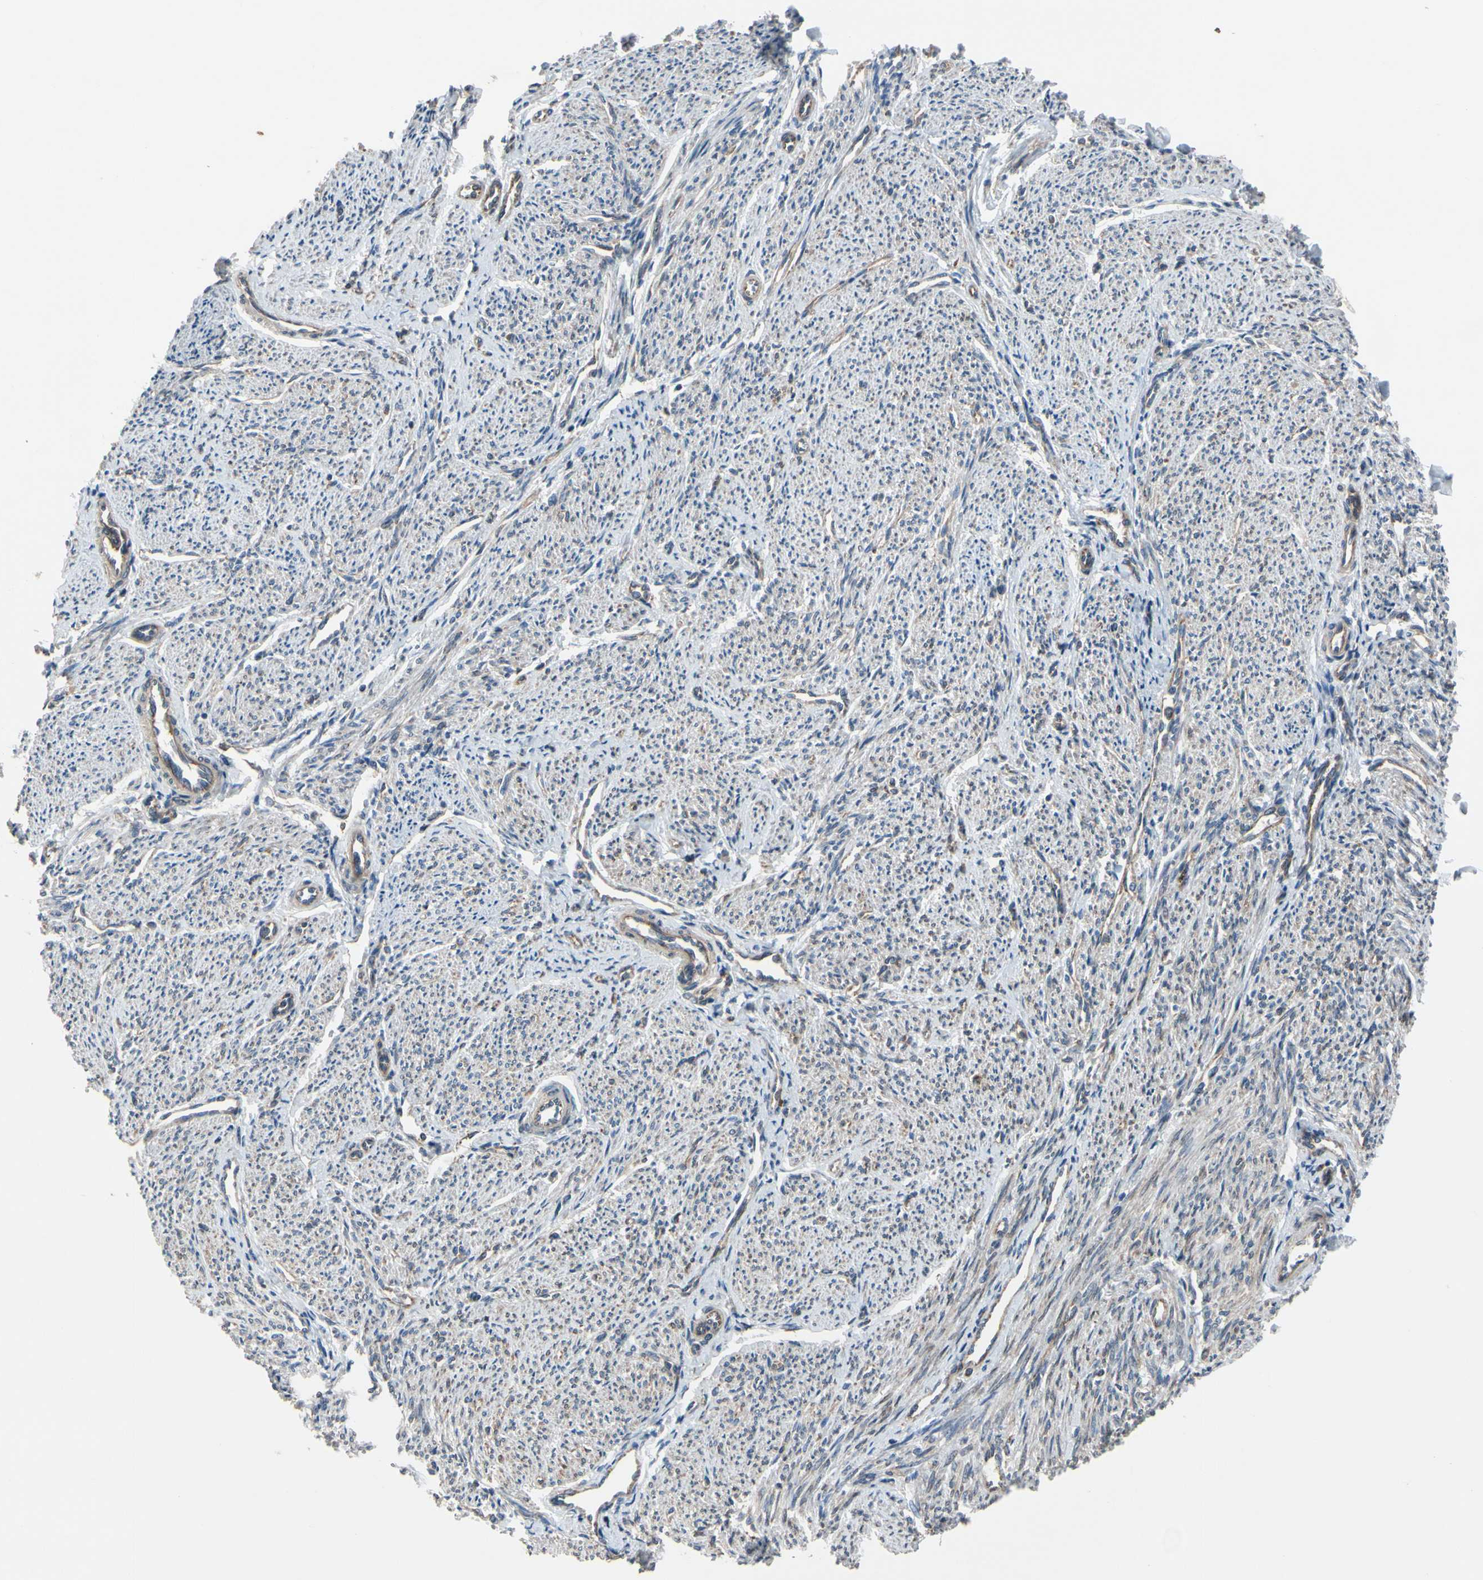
{"staining": {"intensity": "moderate", "quantity": ">75%", "location": "cytoplasmic/membranous"}, "tissue": "smooth muscle", "cell_type": "Smooth muscle cells", "image_type": "normal", "snomed": [{"axis": "morphology", "description": "Normal tissue, NOS"}, {"axis": "topography", "description": "Smooth muscle"}], "caption": "Benign smooth muscle shows moderate cytoplasmic/membranous staining in approximately >75% of smooth muscle cells (DAB = brown stain, brightfield microscopy at high magnification)..", "gene": "CLCC1", "patient": {"sex": "female", "age": 65}}